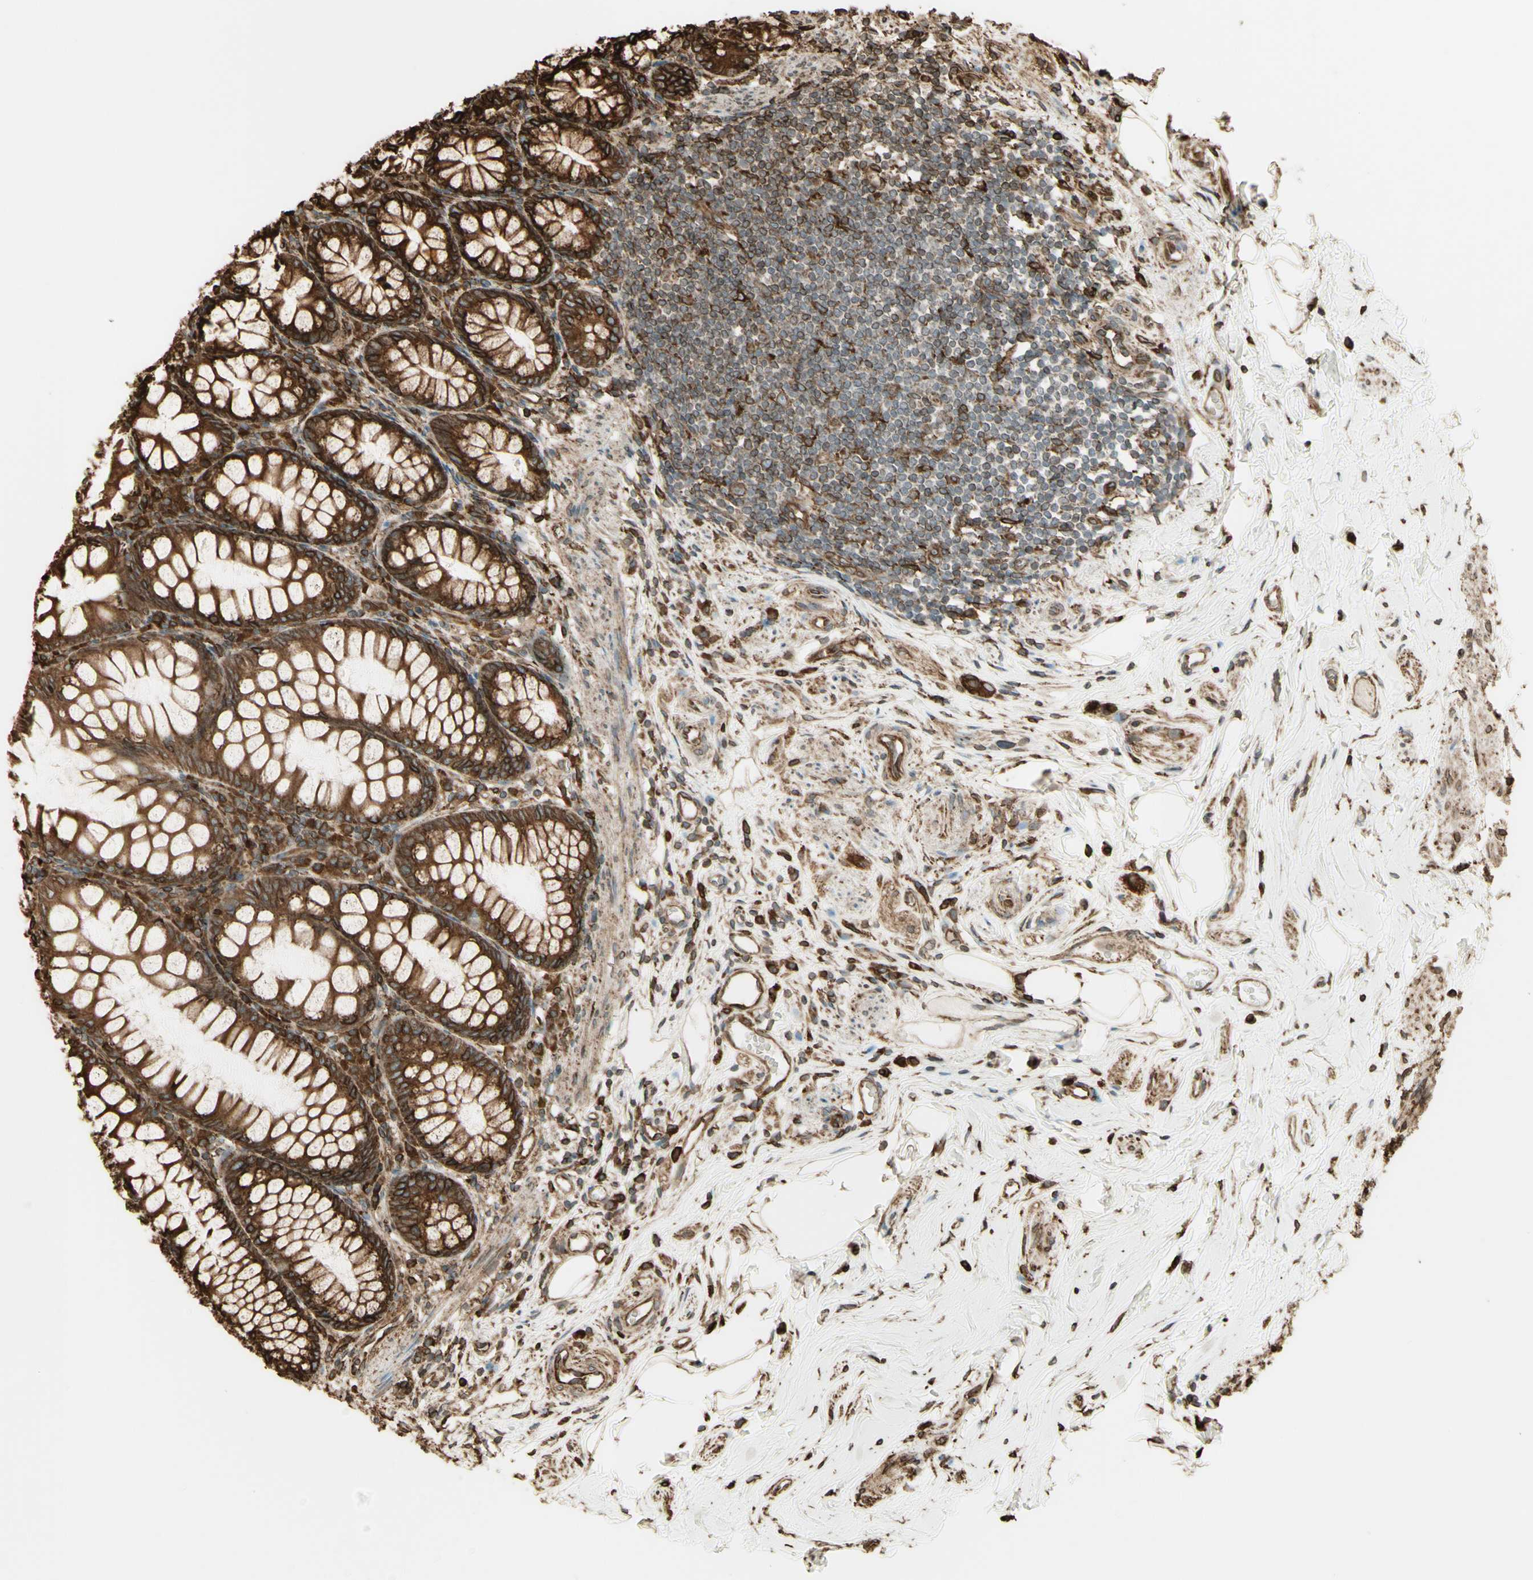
{"staining": {"intensity": "strong", "quantity": ">75%", "location": "cytoplasmic/membranous"}, "tissue": "appendix", "cell_type": "Glandular cells", "image_type": "normal", "snomed": [{"axis": "morphology", "description": "Normal tissue, NOS"}, {"axis": "topography", "description": "Appendix"}], "caption": "This micrograph displays immunohistochemistry (IHC) staining of unremarkable human appendix, with high strong cytoplasmic/membranous positivity in approximately >75% of glandular cells.", "gene": "CANX", "patient": {"sex": "female", "age": 77}}